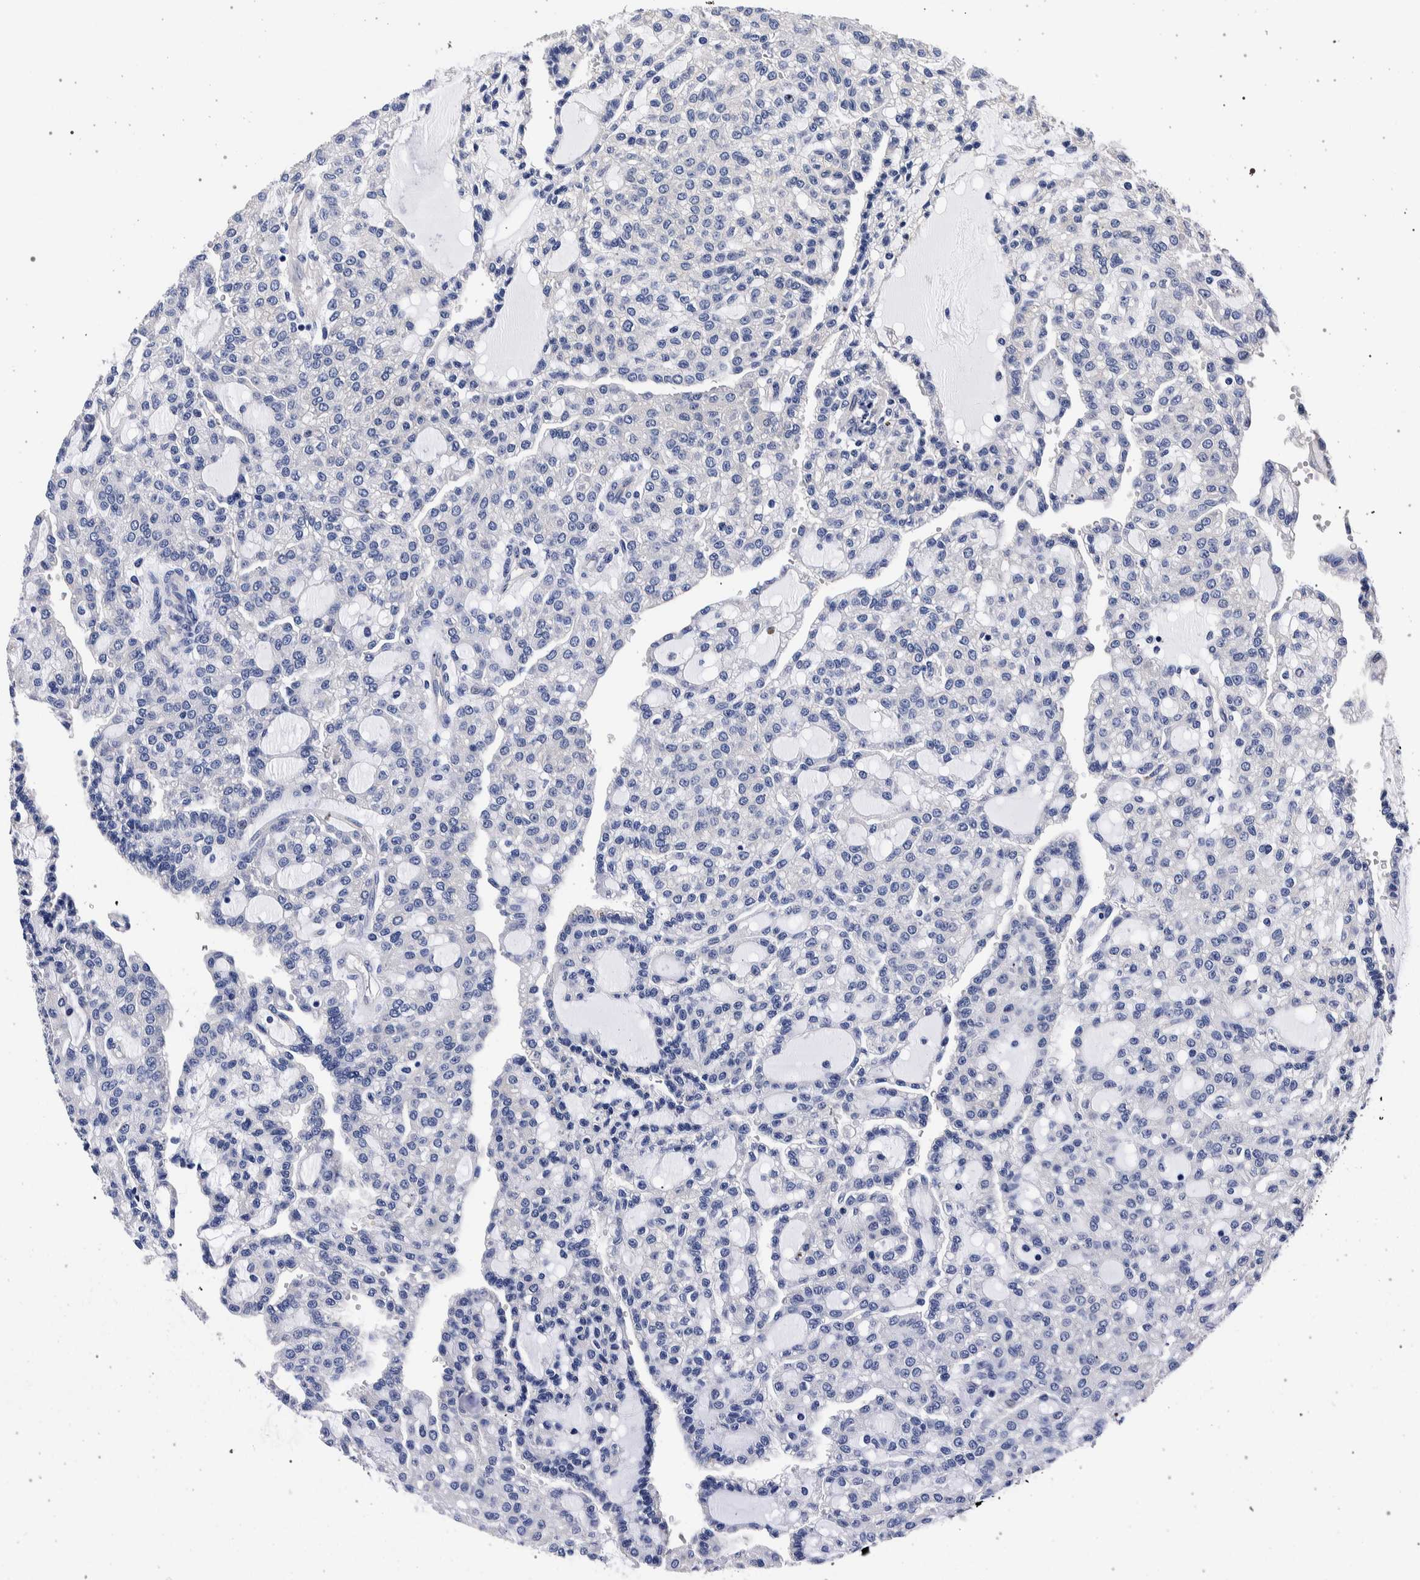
{"staining": {"intensity": "negative", "quantity": "none", "location": "none"}, "tissue": "renal cancer", "cell_type": "Tumor cells", "image_type": "cancer", "snomed": [{"axis": "morphology", "description": "Adenocarcinoma, NOS"}, {"axis": "topography", "description": "Kidney"}], "caption": "IHC photomicrograph of human renal cancer stained for a protein (brown), which reveals no staining in tumor cells. The staining is performed using DAB brown chromogen with nuclei counter-stained in using hematoxylin.", "gene": "NIBAN2", "patient": {"sex": "male", "age": 63}}